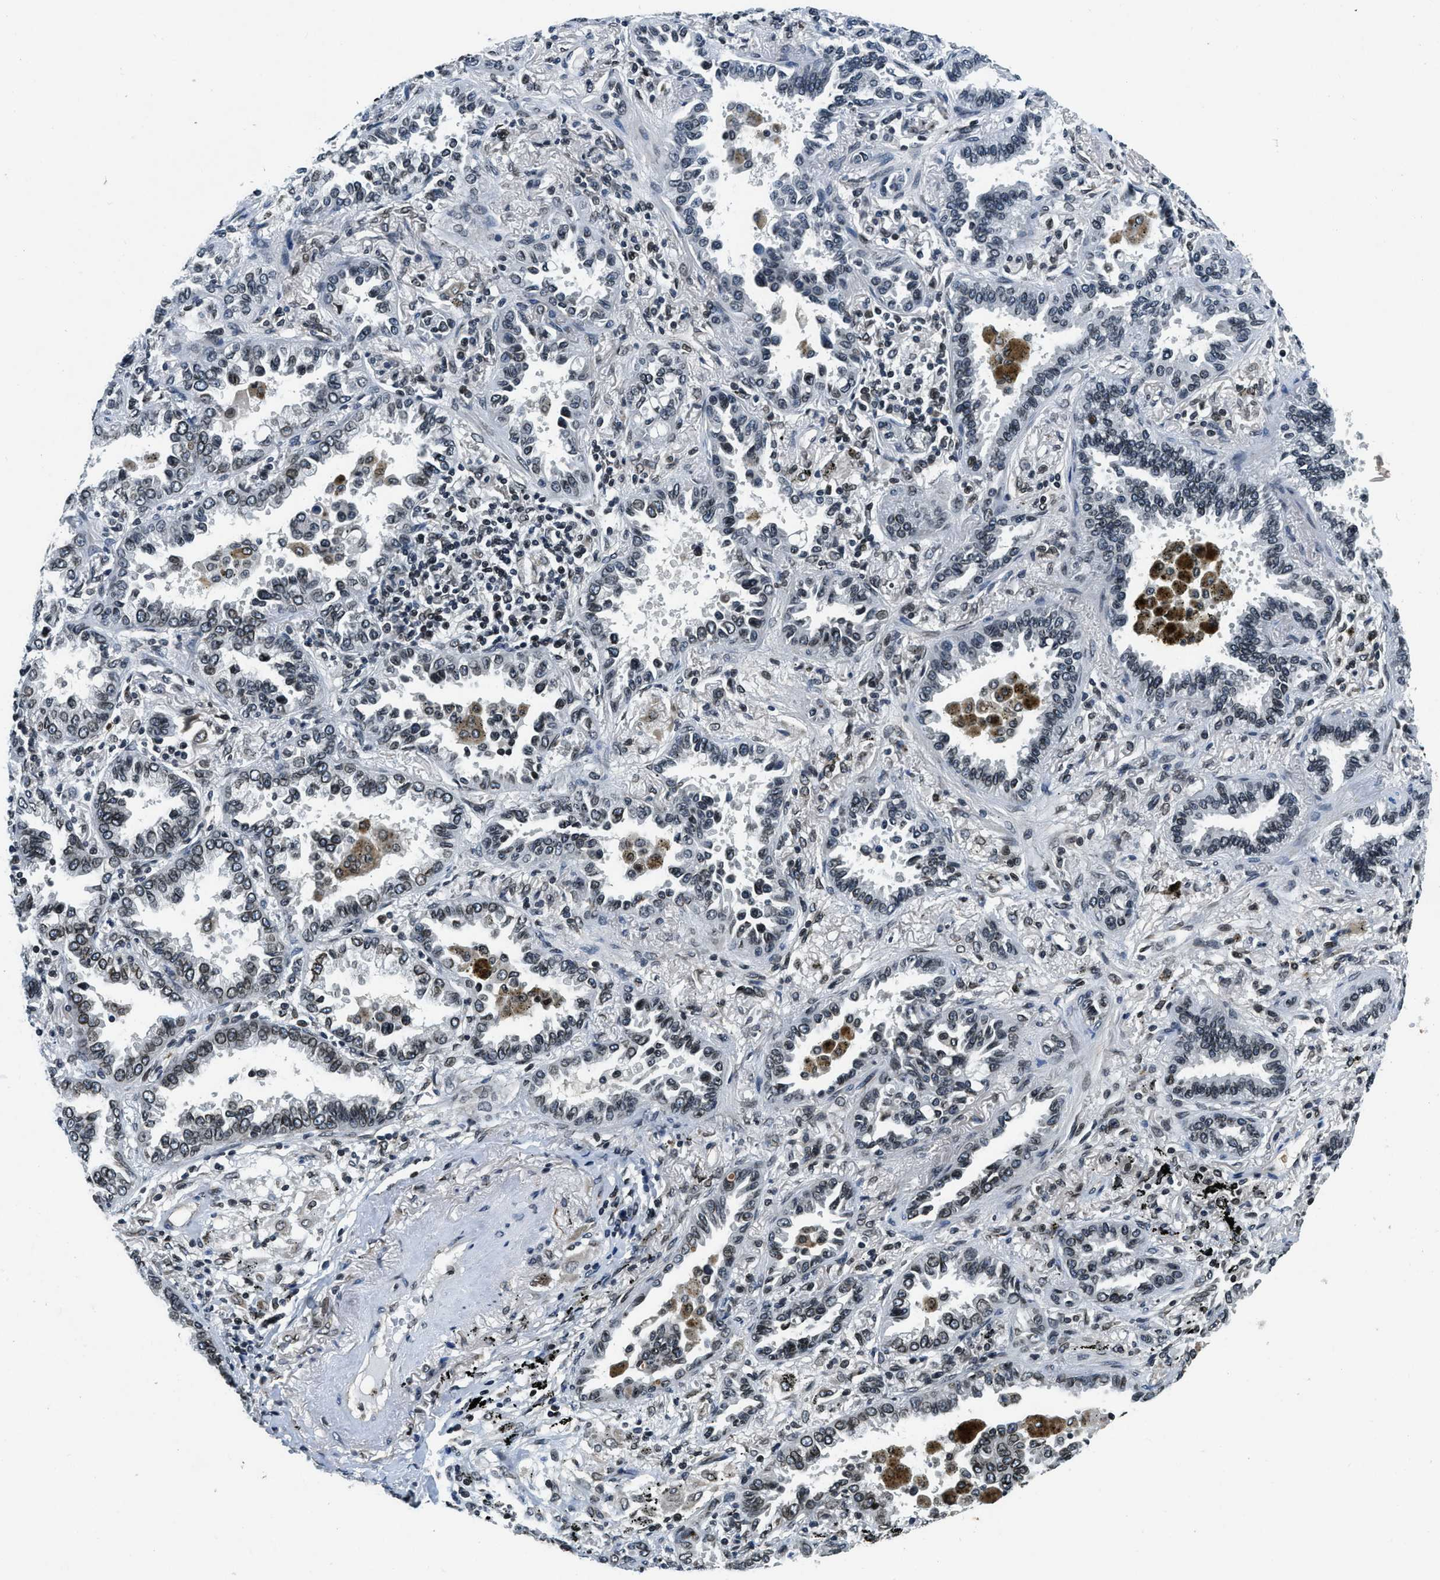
{"staining": {"intensity": "weak", "quantity": ">75%", "location": "nuclear"}, "tissue": "lung cancer", "cell_type": "Tumor cells", "image_type": "cancer", "snomed": [{"axis": "morphology", "description": "Normal tissue, NOS"}, {"axis": "morphology", "description": "Adenocarcinoma, NOS"}, {"axis": "topography", "description": "Lung"}], "caption": "The micrograph exhibits a brown stain indicating the presence of a protein in the nuclear of tumor cells in adenocarcinoma (lung).", "gene": "ZC3HC1", "patient": {"sex": "male", "age": 59}}